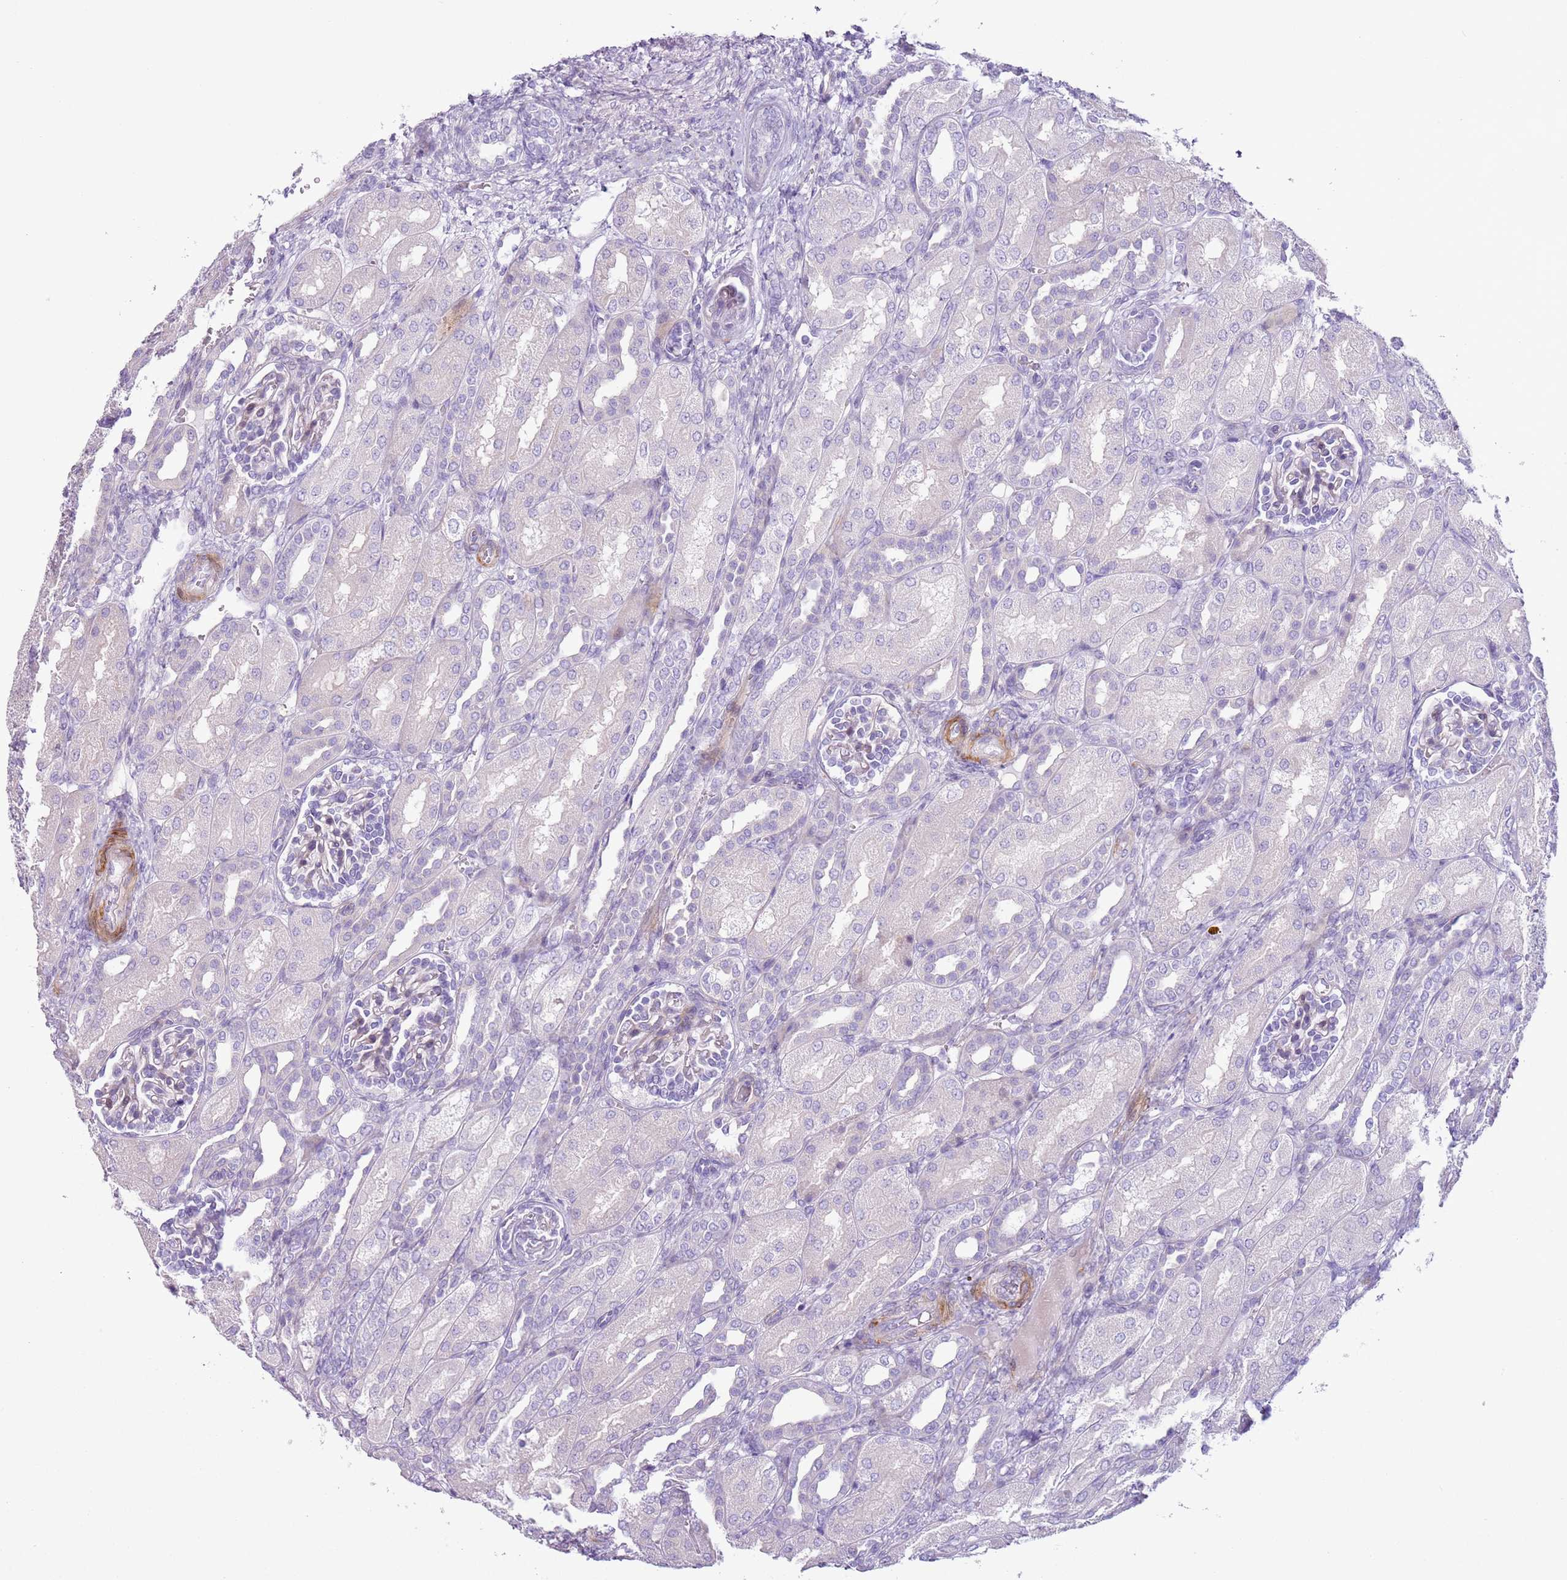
{"staining": {"intensity": "weak", "quantity": "<25%", "location": "cytoplasmic/membranous"}, "tissue": "kidney", "cell_type": "Cells in glomeruli", "image_type": "normal", "snomed": [{"axis": "morphology", "description": "Normal tissue, NOS"}, {"axis": "morphology", "description": "Neoplasm, malignant, NOS"}, {"axis": "topography", "description": "Kidney"}], "caption": "Cells in glomeruli show no significant positivity in benign kidney.", "gene": "ZNF239", "patient": {"sex": "female", "age": 1}}